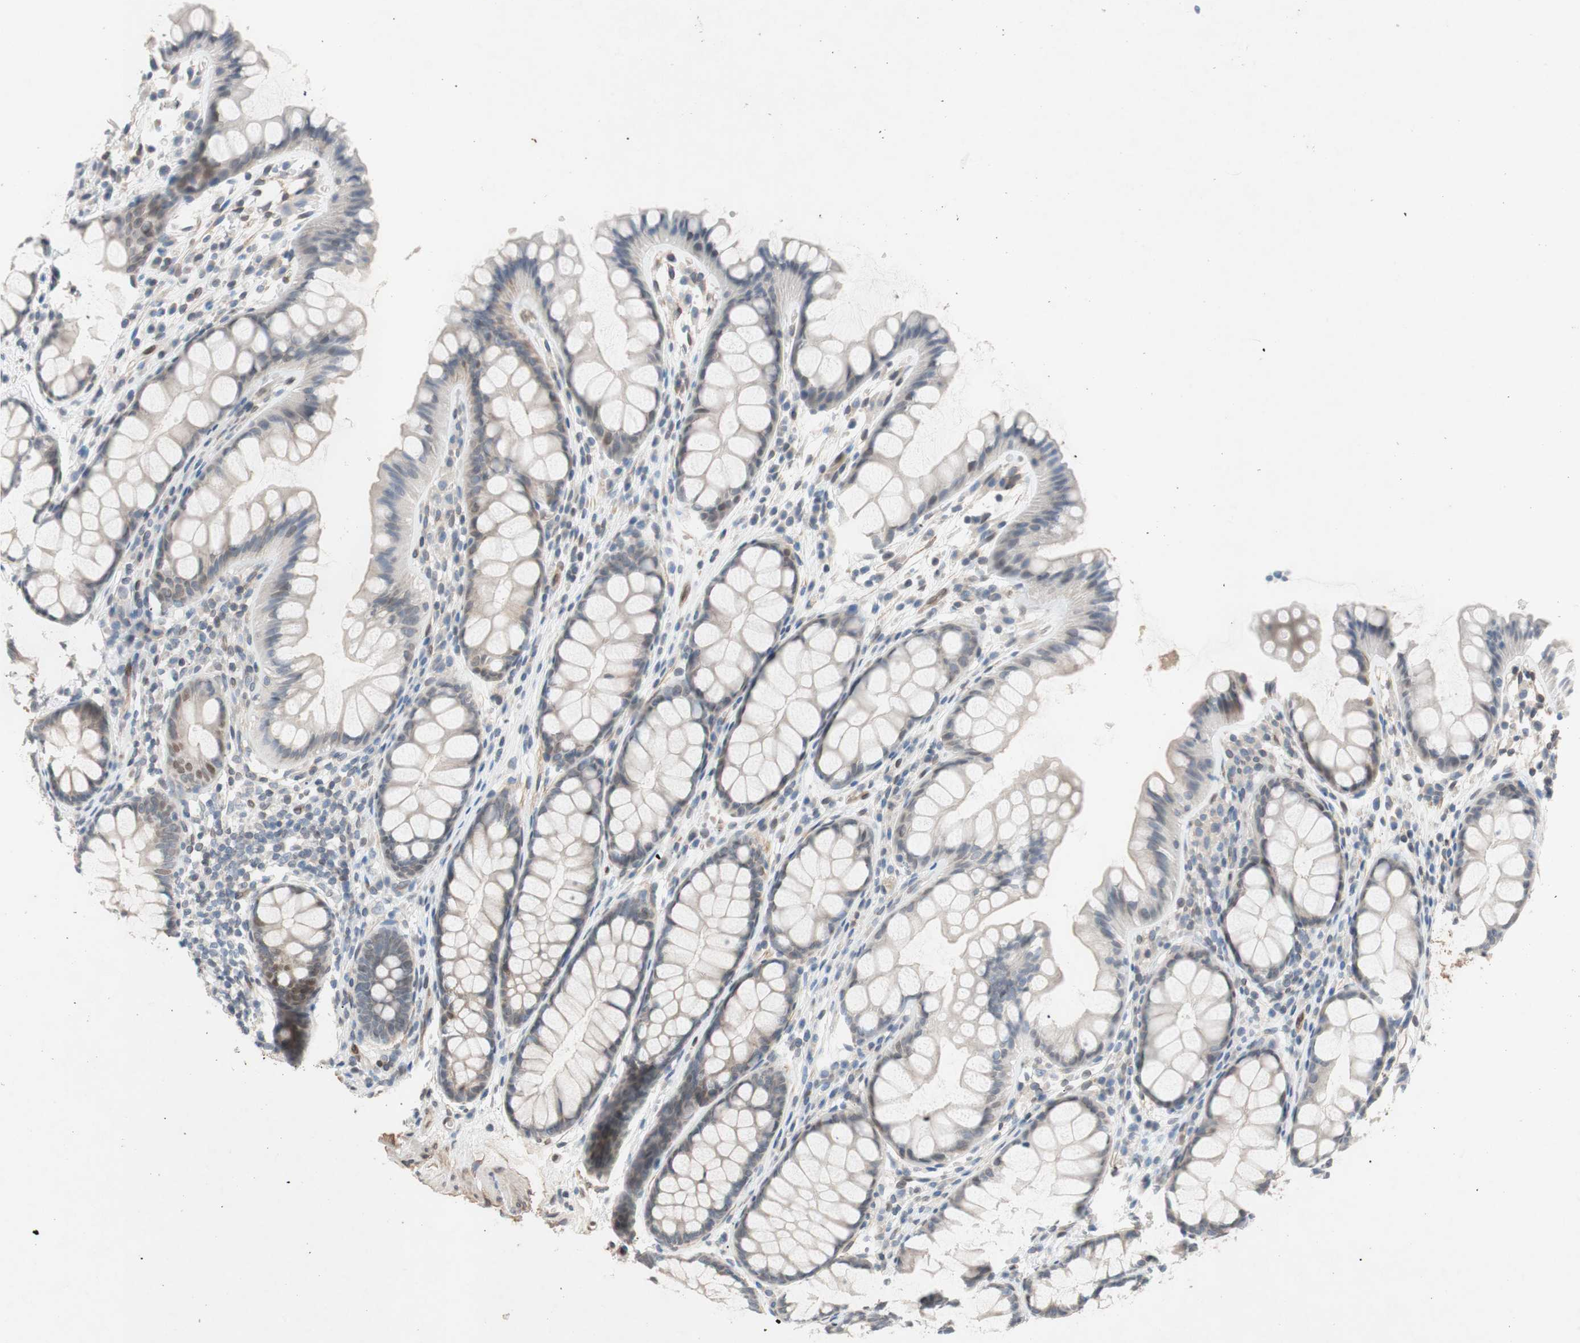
{"staining": {"intensity": "moderate", "quantity": ">75%", "location": "cytoplasmic/membranous,nuclear"}, "tissue": "colon", "cell_type": "Endothelial cells", "image_type": "normal", "snomed": [{"axis": "morphology", "description": "Normal tissue, NOS"}, {"axis": "topography", "description": "Colon"}], "caption": "Endothelial cells display medium levels of moderate cytoplasmic/membranous,nuclear positivity in approximately >75% of cells in benign human colon.", "gene": "ARNT2", "patient": {"sex": "female", "age": 55}}